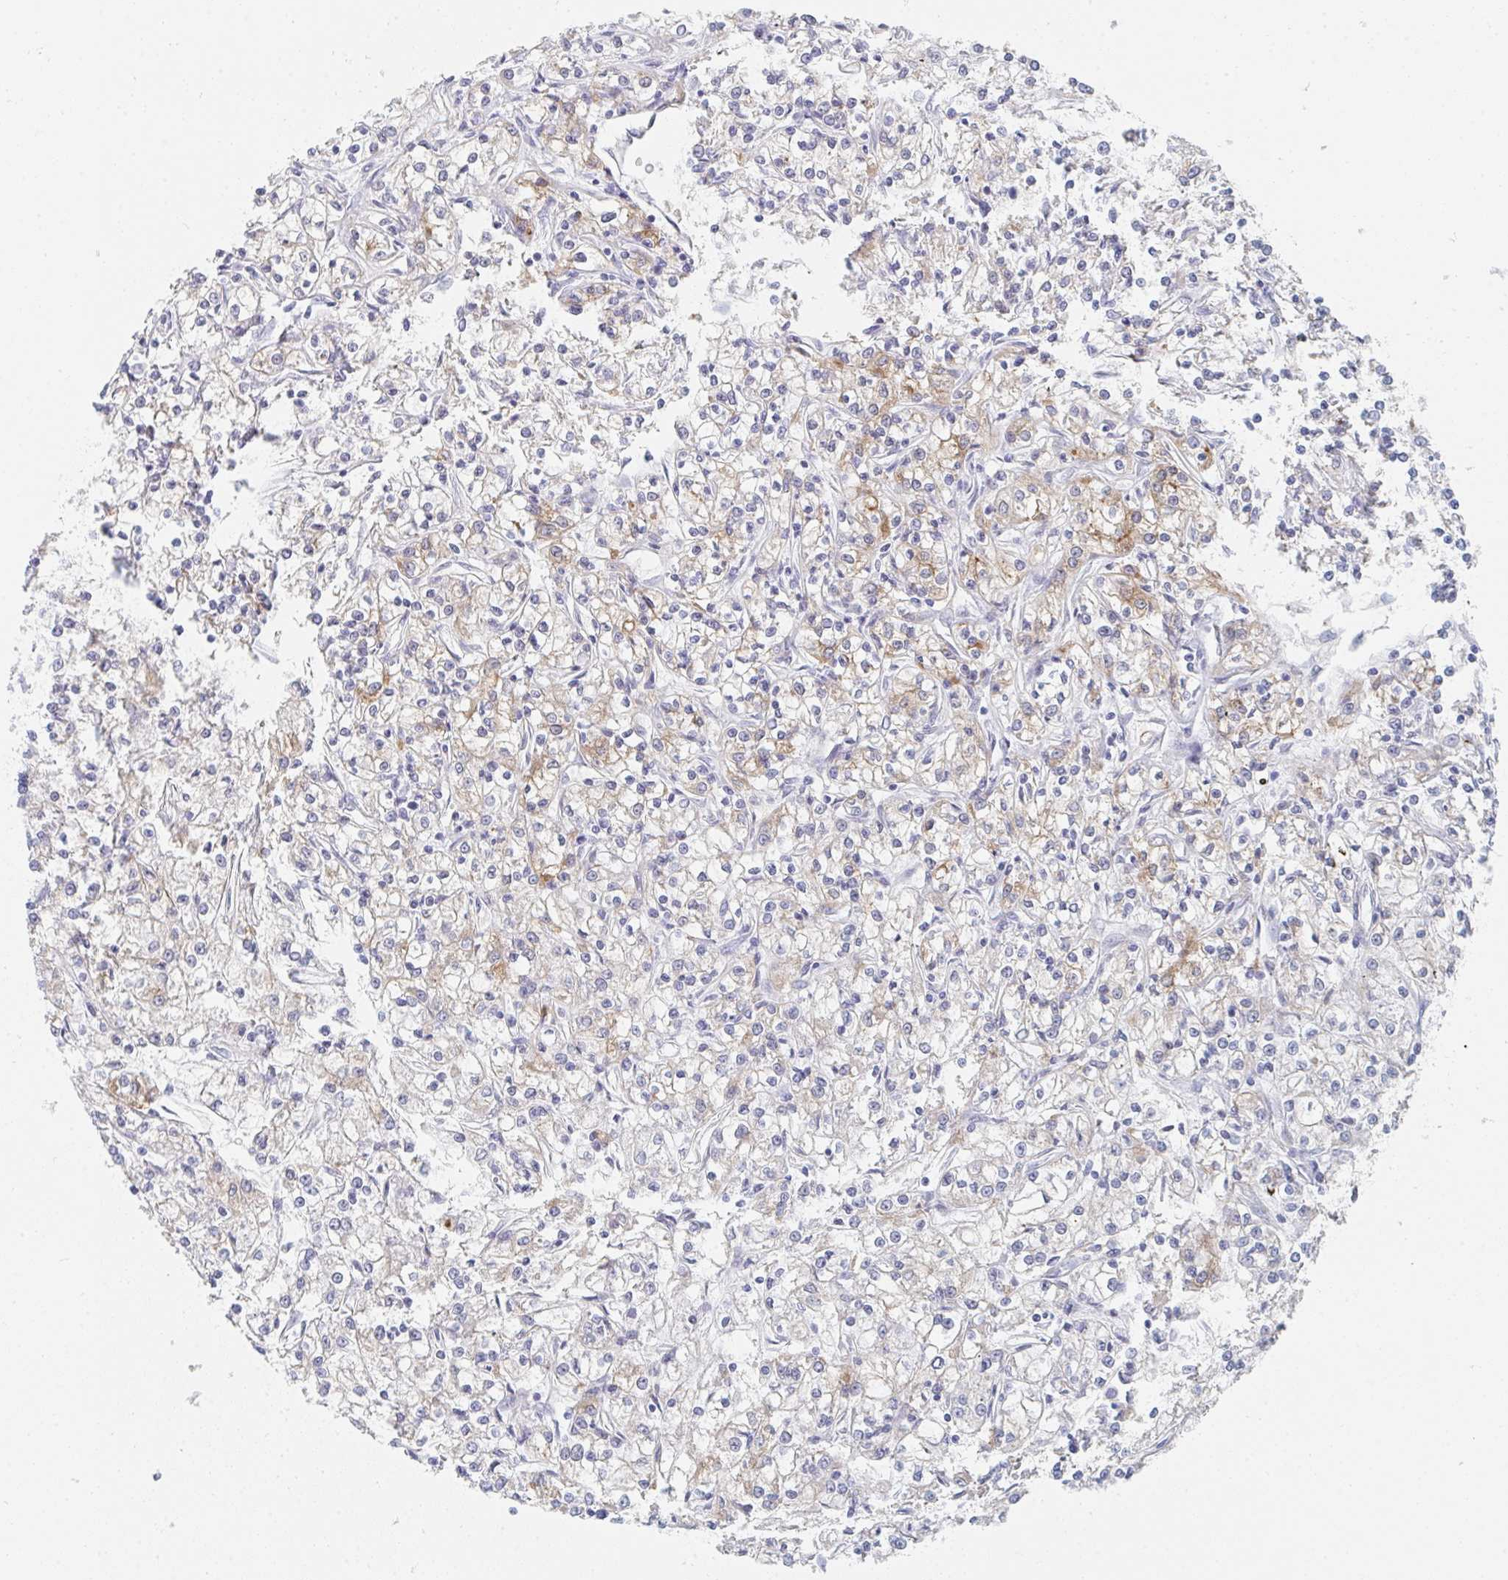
{"staining": {"intensity": "moderate", "quantity": "<25%", "location": "cytoplasmic/membranous"}, "tissue": "renal cancer", "cell_type": "Tumor cells", "image_type": "cancer", "snomed": [{"axis": "morphology", "description": "Adenocarcinoma, NOS"}, {"axis": "topography", "description": "Kidney"}], "caption": "Renal adenocarcinoma stained with immunohistochemistry (IHC) shows moderate cytoplasmic/membranous staining in approximately <25% of tumor cells.", "gene": "DAB2", "patient": {"sex": "female", "age": 59}}